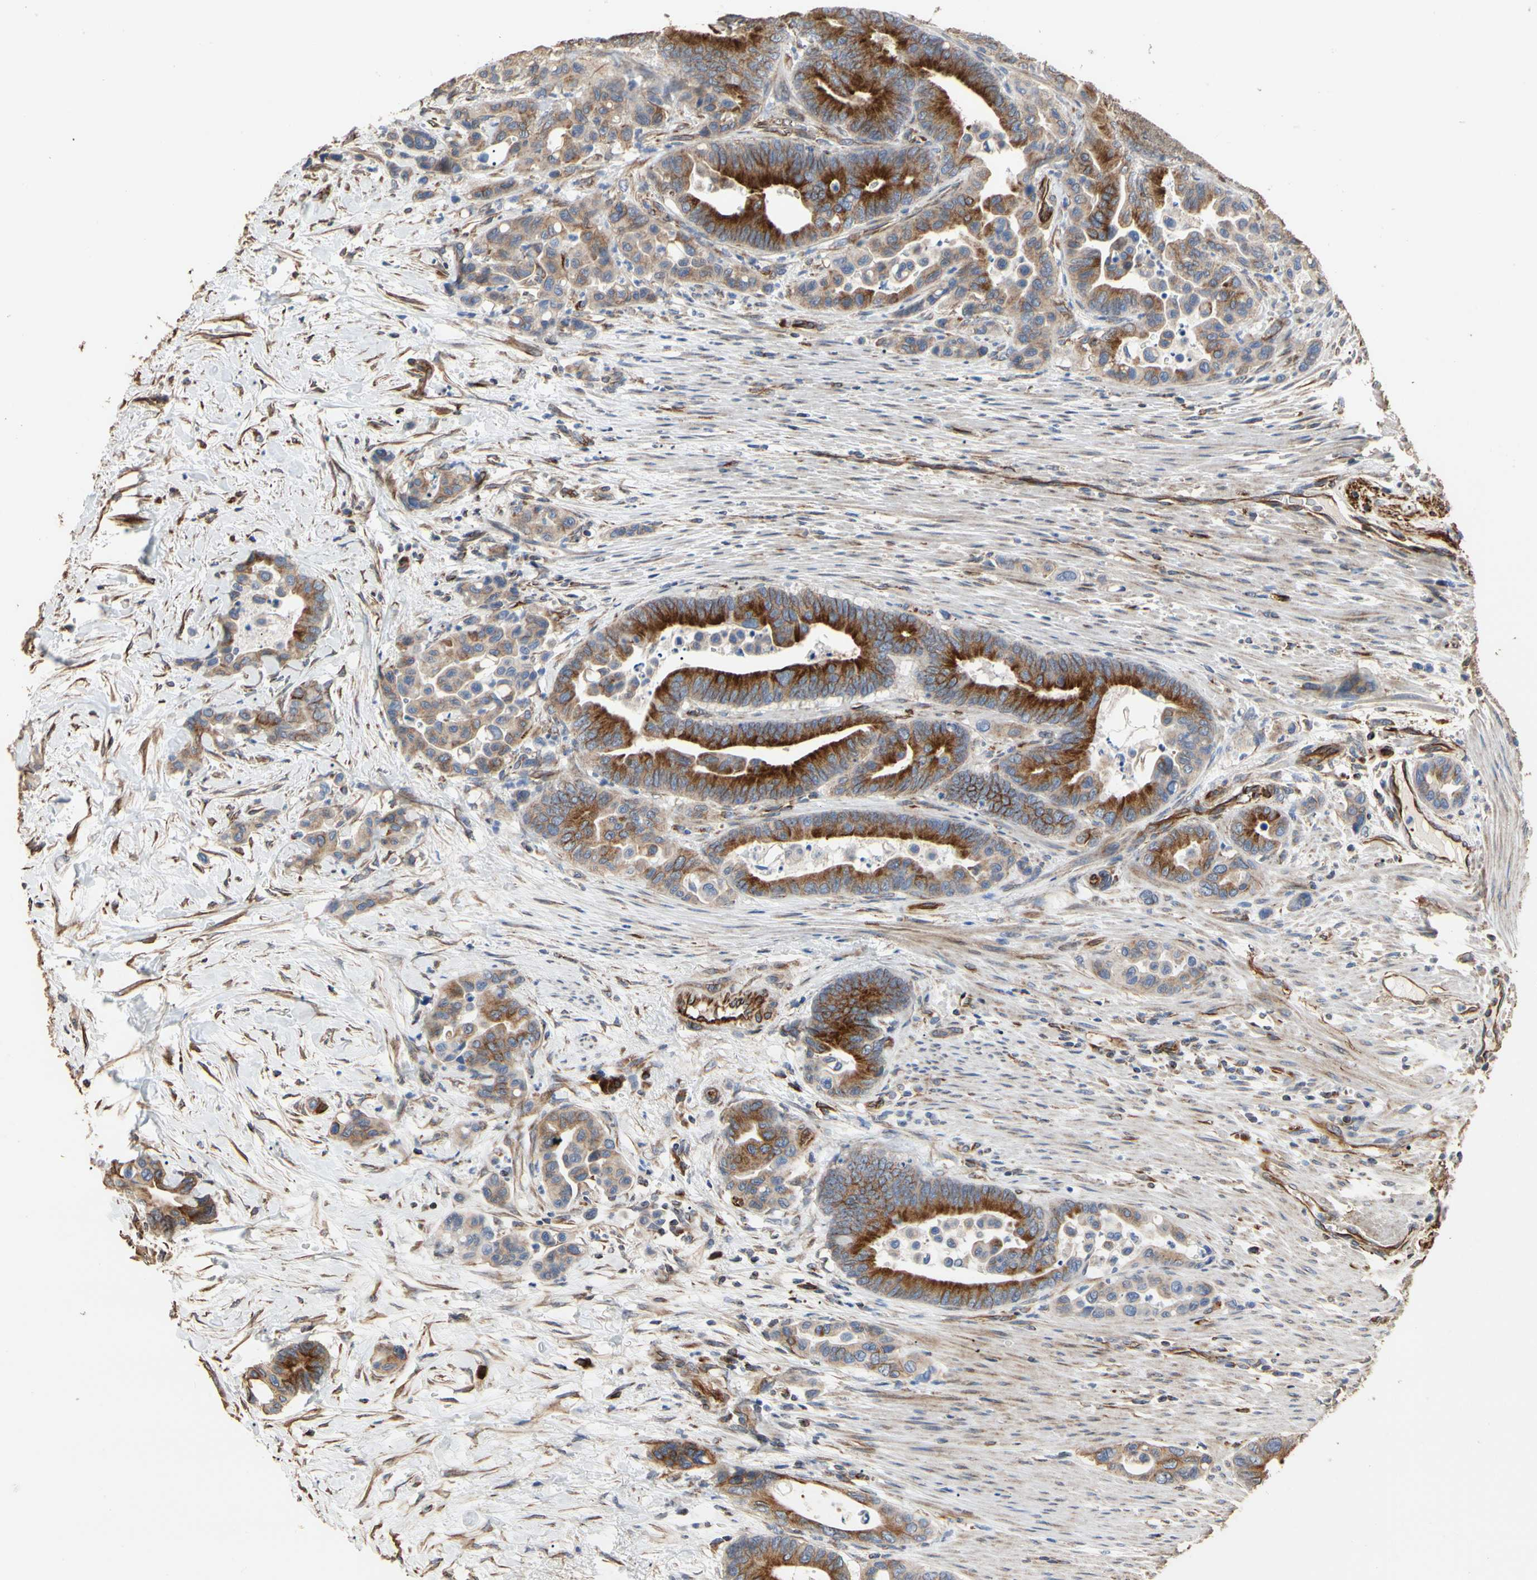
{"staining": {"intensity": "moderate", "quantity": "25%-75%", "location": "cytoplasmic/membranous"}, "tissue": "colorectal cancer", "cell_type": "Tumor cells", "image_type": "cancer", "snomed": [{"axis": "morphology", "description": "Normal tissue, NOS"}, {"axis": "morphology", "description": "Adenocarcinoma, NOS"}, {"axis": "topography", "description": "Colon"}], "caption": "Colorectal cancer (adenocarcinoma) was stained to show a protein in brown. There is medium levels of moderate cytoplasmic/membranous expression in about 25%-75% of tumor cells.", "gene": "TUBA1A", "patient": {"sex": "male", "age": 82}}